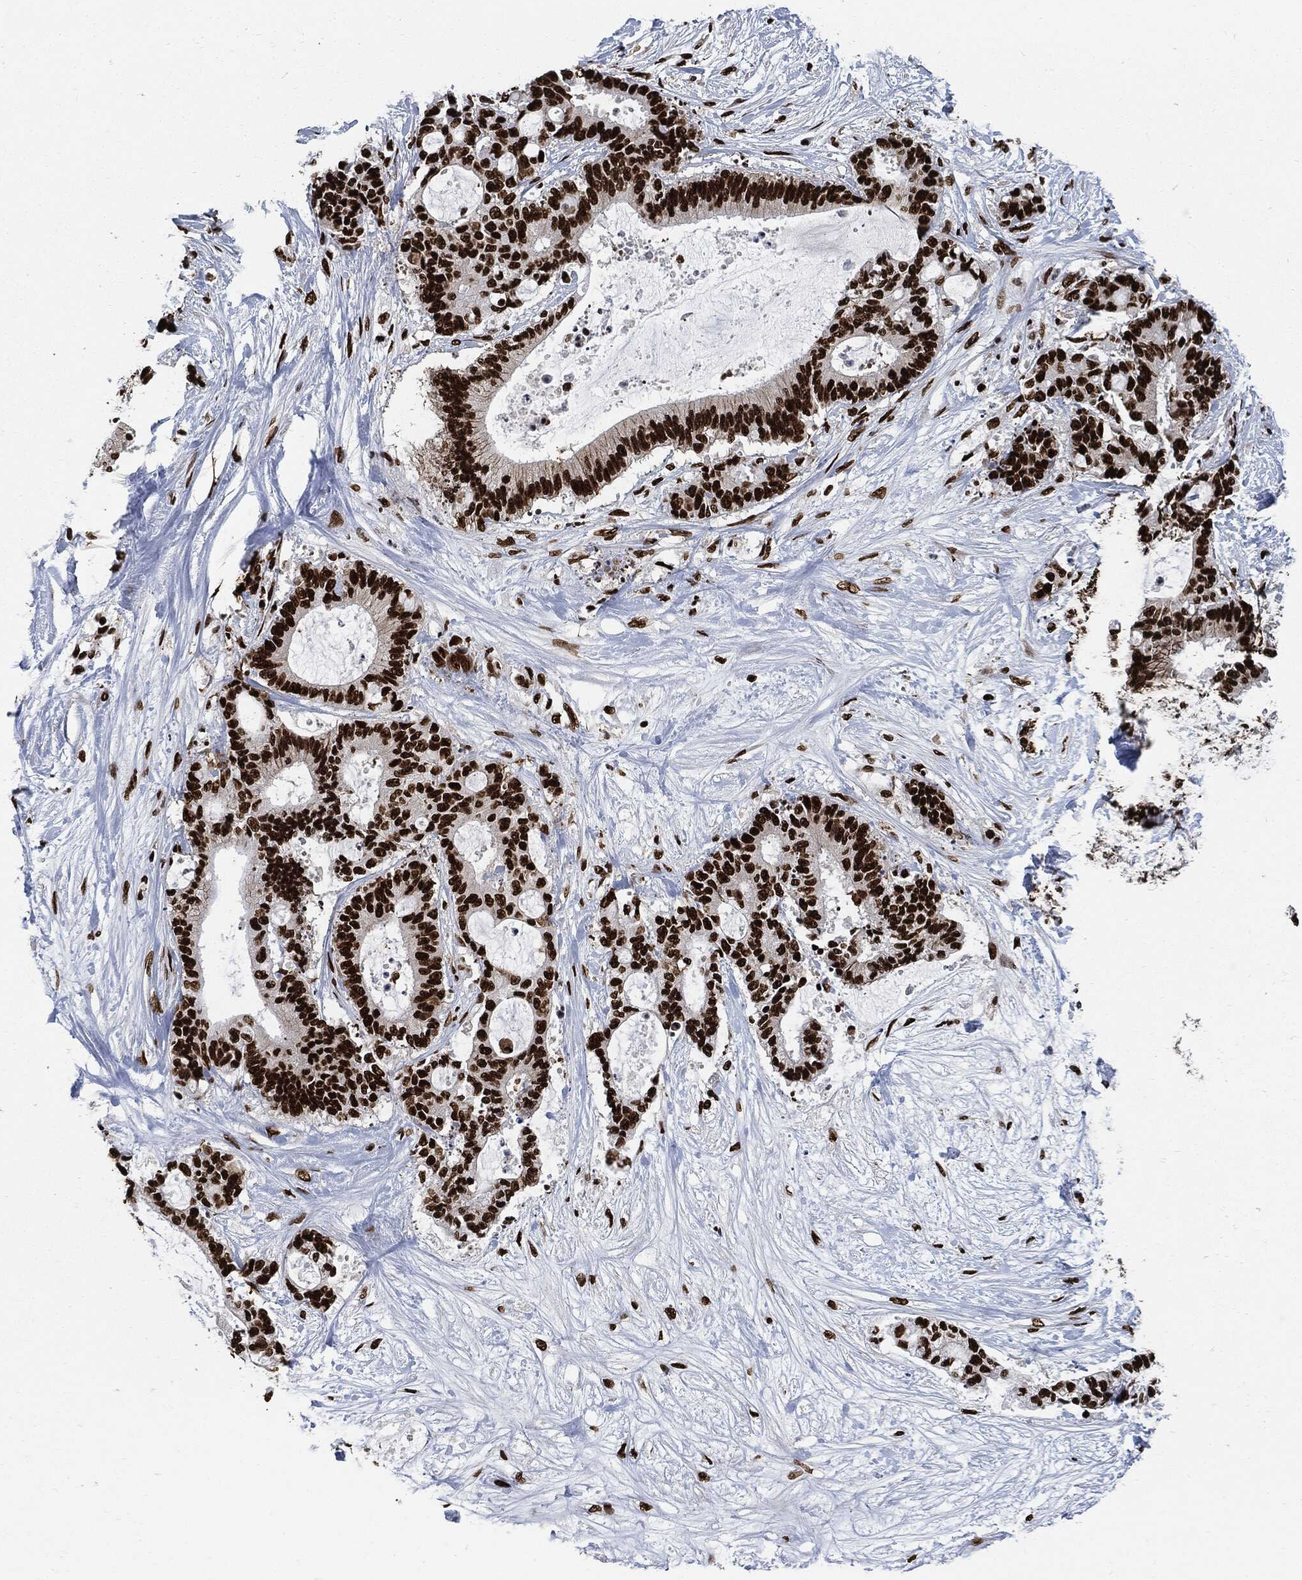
{"staining": {"intensity": "strong", "quantity": ">75%", "location": "nuclear"}, "tissue": "liver cancer", "cell_type": "Tumor cells", "image_type": "cancer", "snomed": [{"axis": "morphology", "description": "Cholangiocarcinoma"}, {"axis": "topography", "description": "Liver"}], "caption": "Immunohistochemistry staining of liver cancer, which displays high levels of strong nuclear staining in about >75% of tumor cells indicating strong nuclear protein staining. The staining was performed using DAB (brown) for protein detection and nuclei were counterstained in hematoxylin (blue).", "gene": "RECQL", "patient": {"sex": "female", "age": 73}}